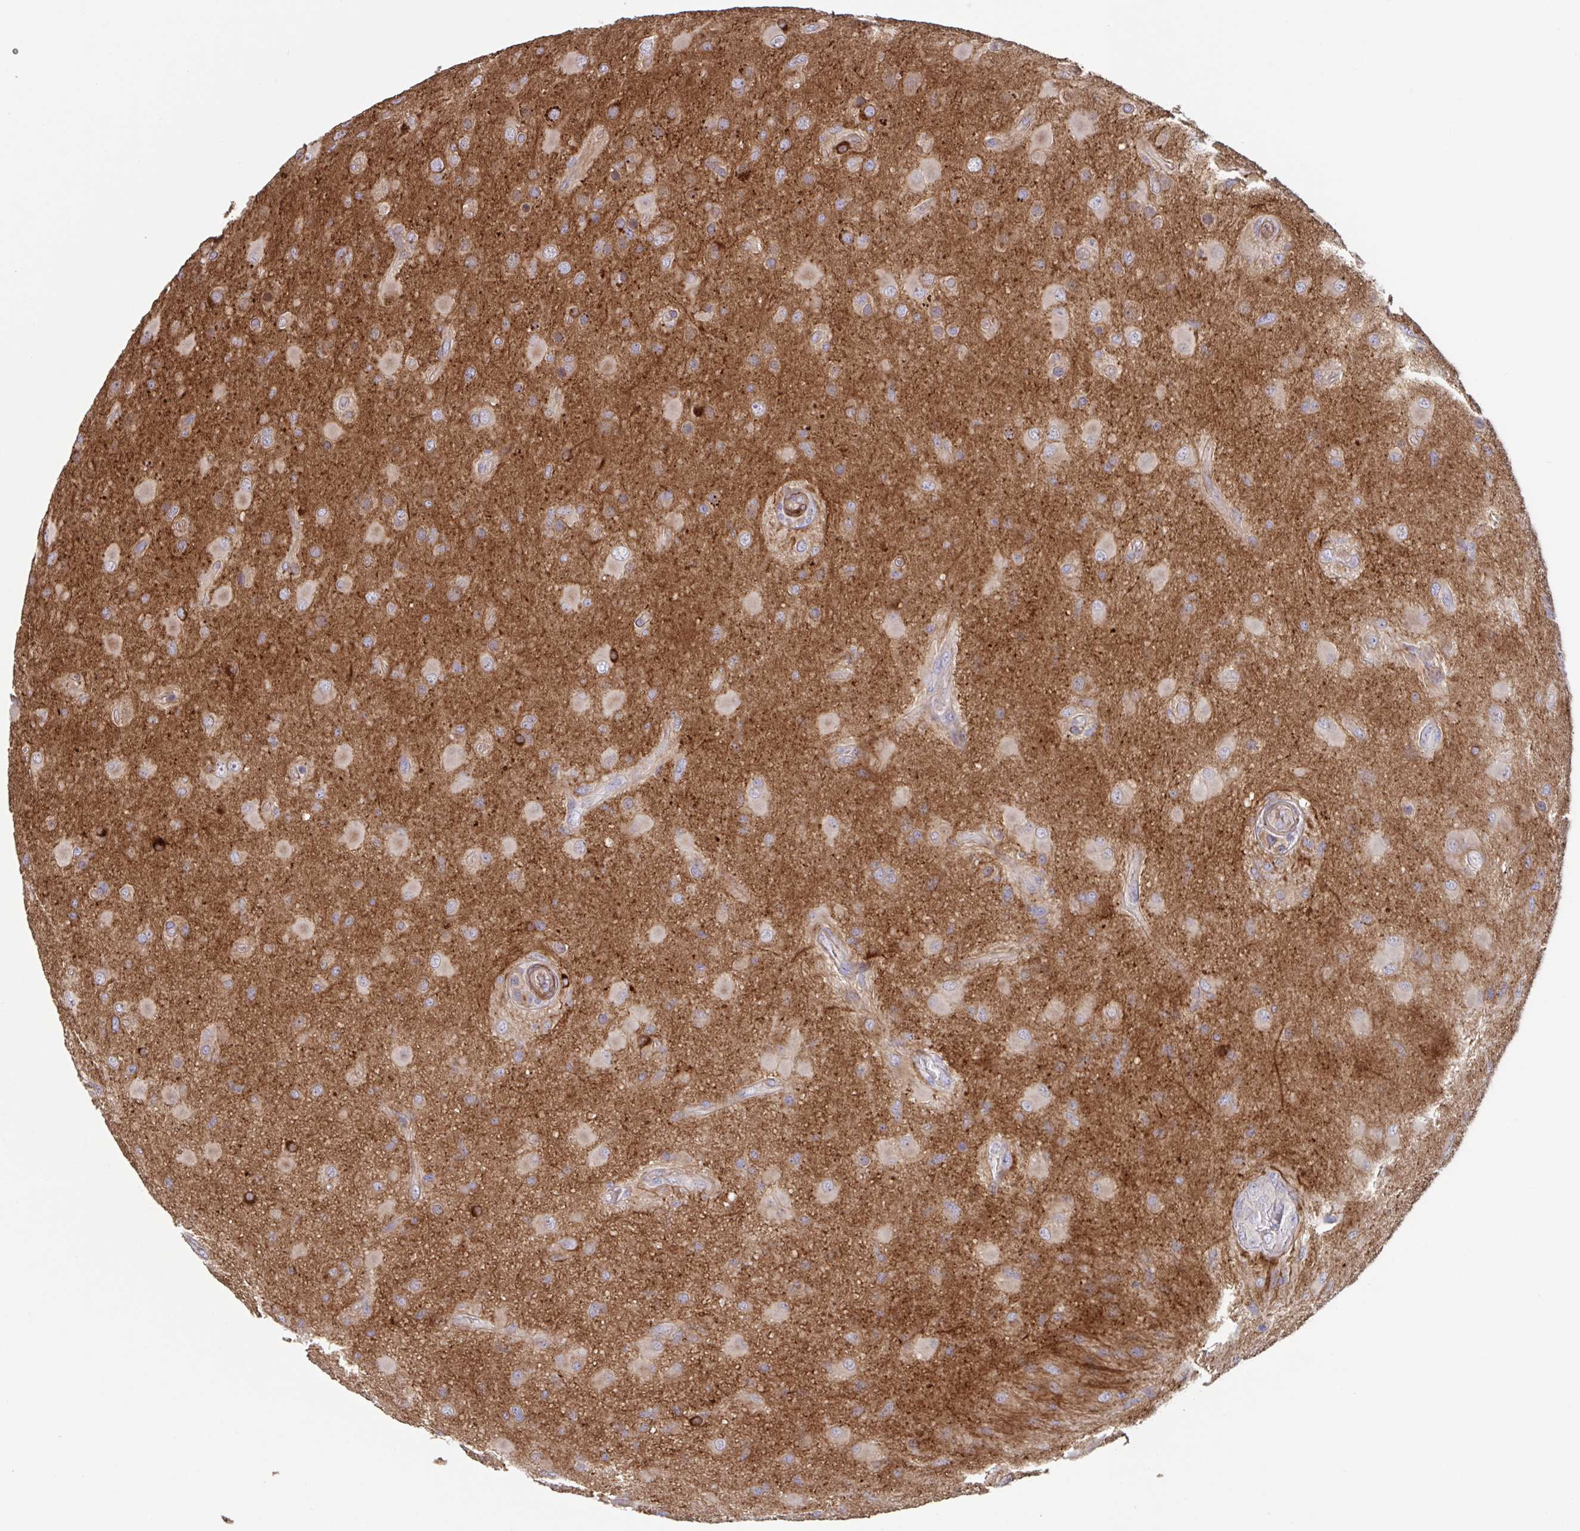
{"staining": {"intensity": "weak", "quantity": "25%-75%", "location": "cytoplasmic/membranous"}, "tissue": "glioma", "cell_type": "Tumor cells", "image_type": "cancer", "snomed": [{"axis": "morphology", "description": "Glioma, malignant, High grade"}, {"axis": "topography", "description": "Brain"}], "caption": "High-power microscopy captured an immunohistochemistry micrograph of malignant high-grade glioma, revealing weak cytoplasmic/membranous expression in approximately 25%-75% of tumor cells.", "gene": "TNFSF10", "patient": {"sex": "male", "age": 53}}